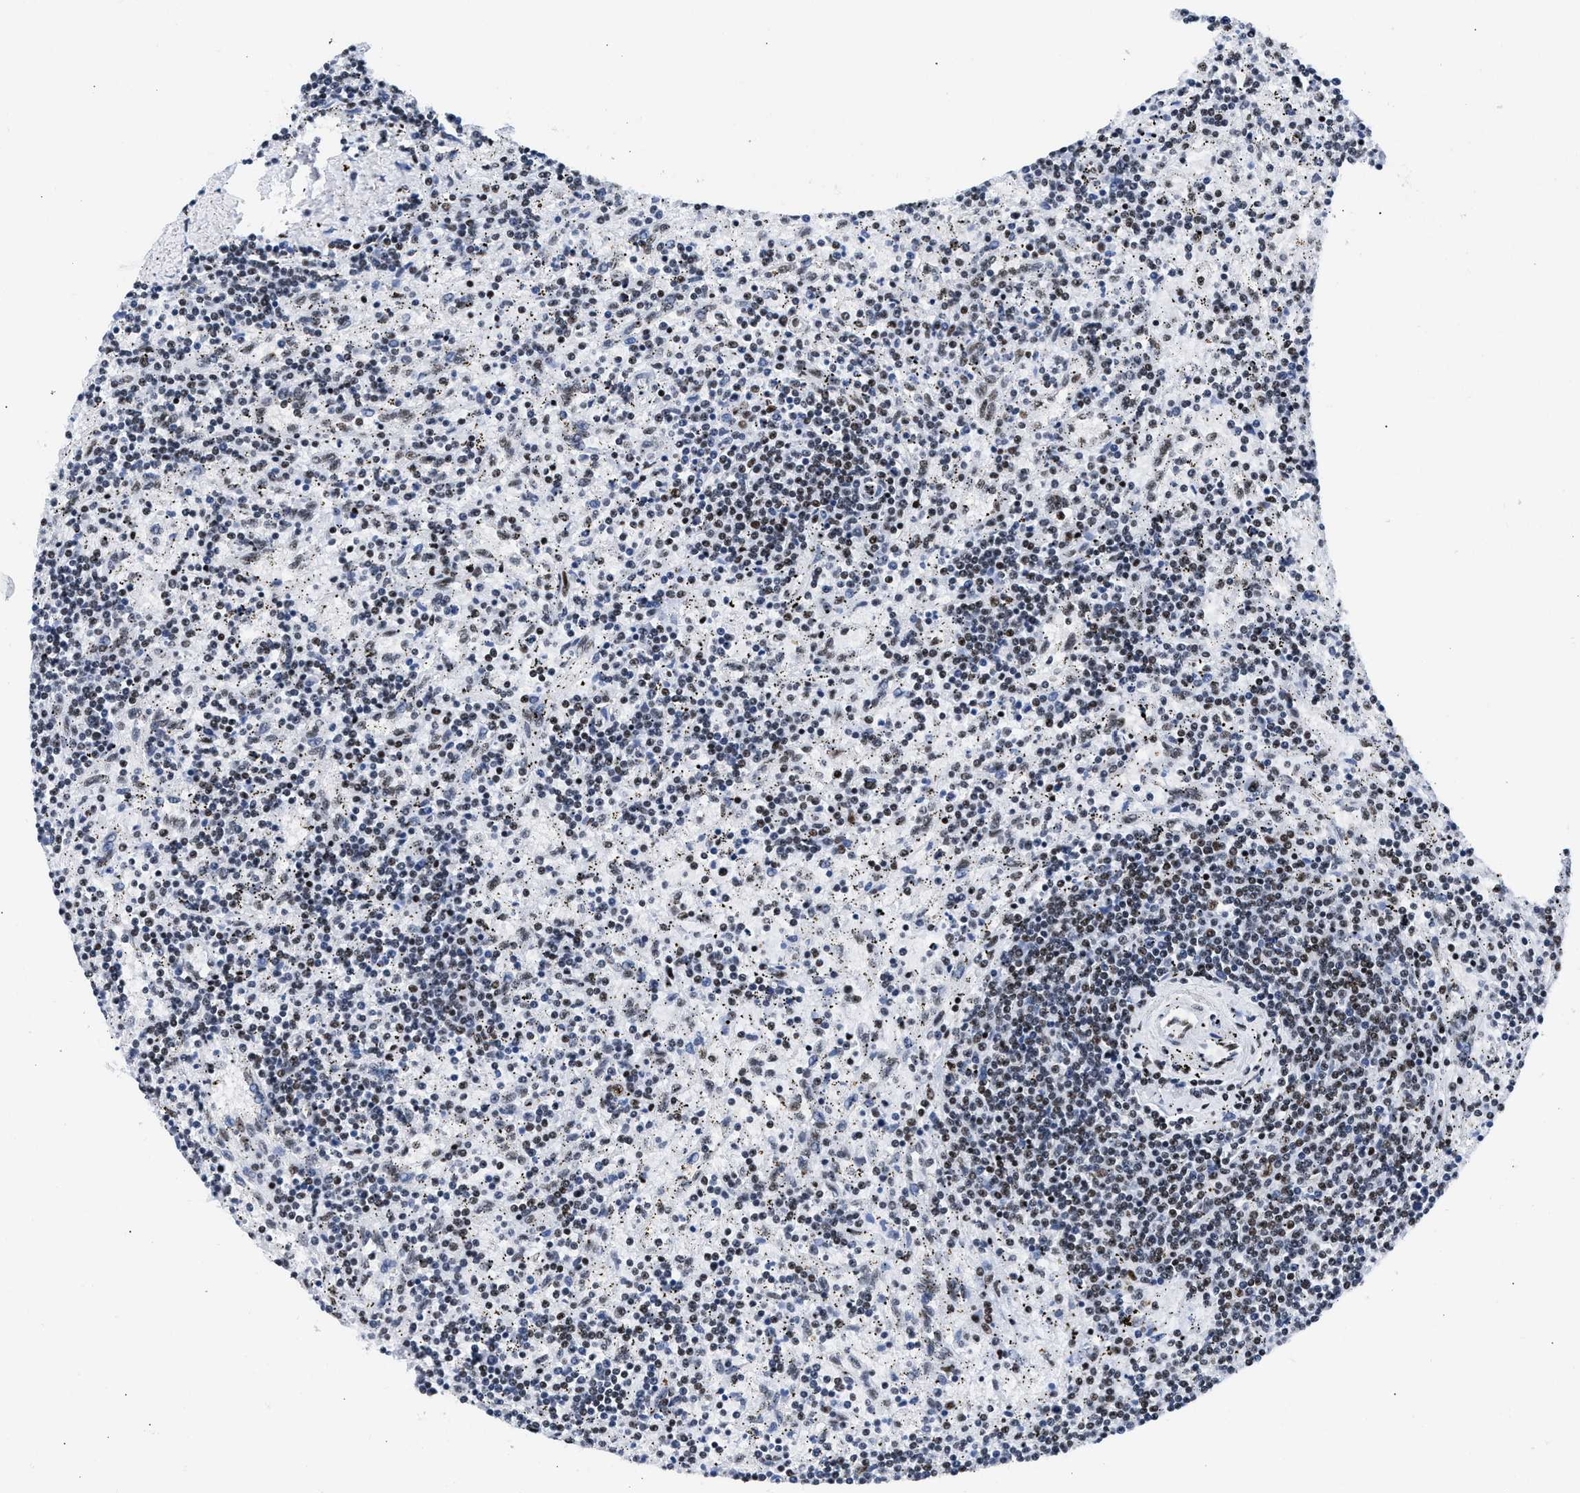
{"staining": {"intensity": "moderate", "quantity": "25%-75%", "location": "nuclear"}, "tissue": "lymphoma", "cell_type": "Tumor cells", "image_type": "cancer", "snomed": [{"axis": "morphology", "description": "Malignant lymphoma, non-Hodgkin's type, Low grade"}, {"axis": "topography", "description": "Spleen"}], "caption": "A photomicrograph showing moderate nuclear expression in approximately 25%-75% of tumor cells in malignant lymphoma, non-Hodgkin's type (low-grade), as visualized by brown immunohistochemical staining.", "gene": "RBM8A", "patient": {"sex": "male", "age": 76}}